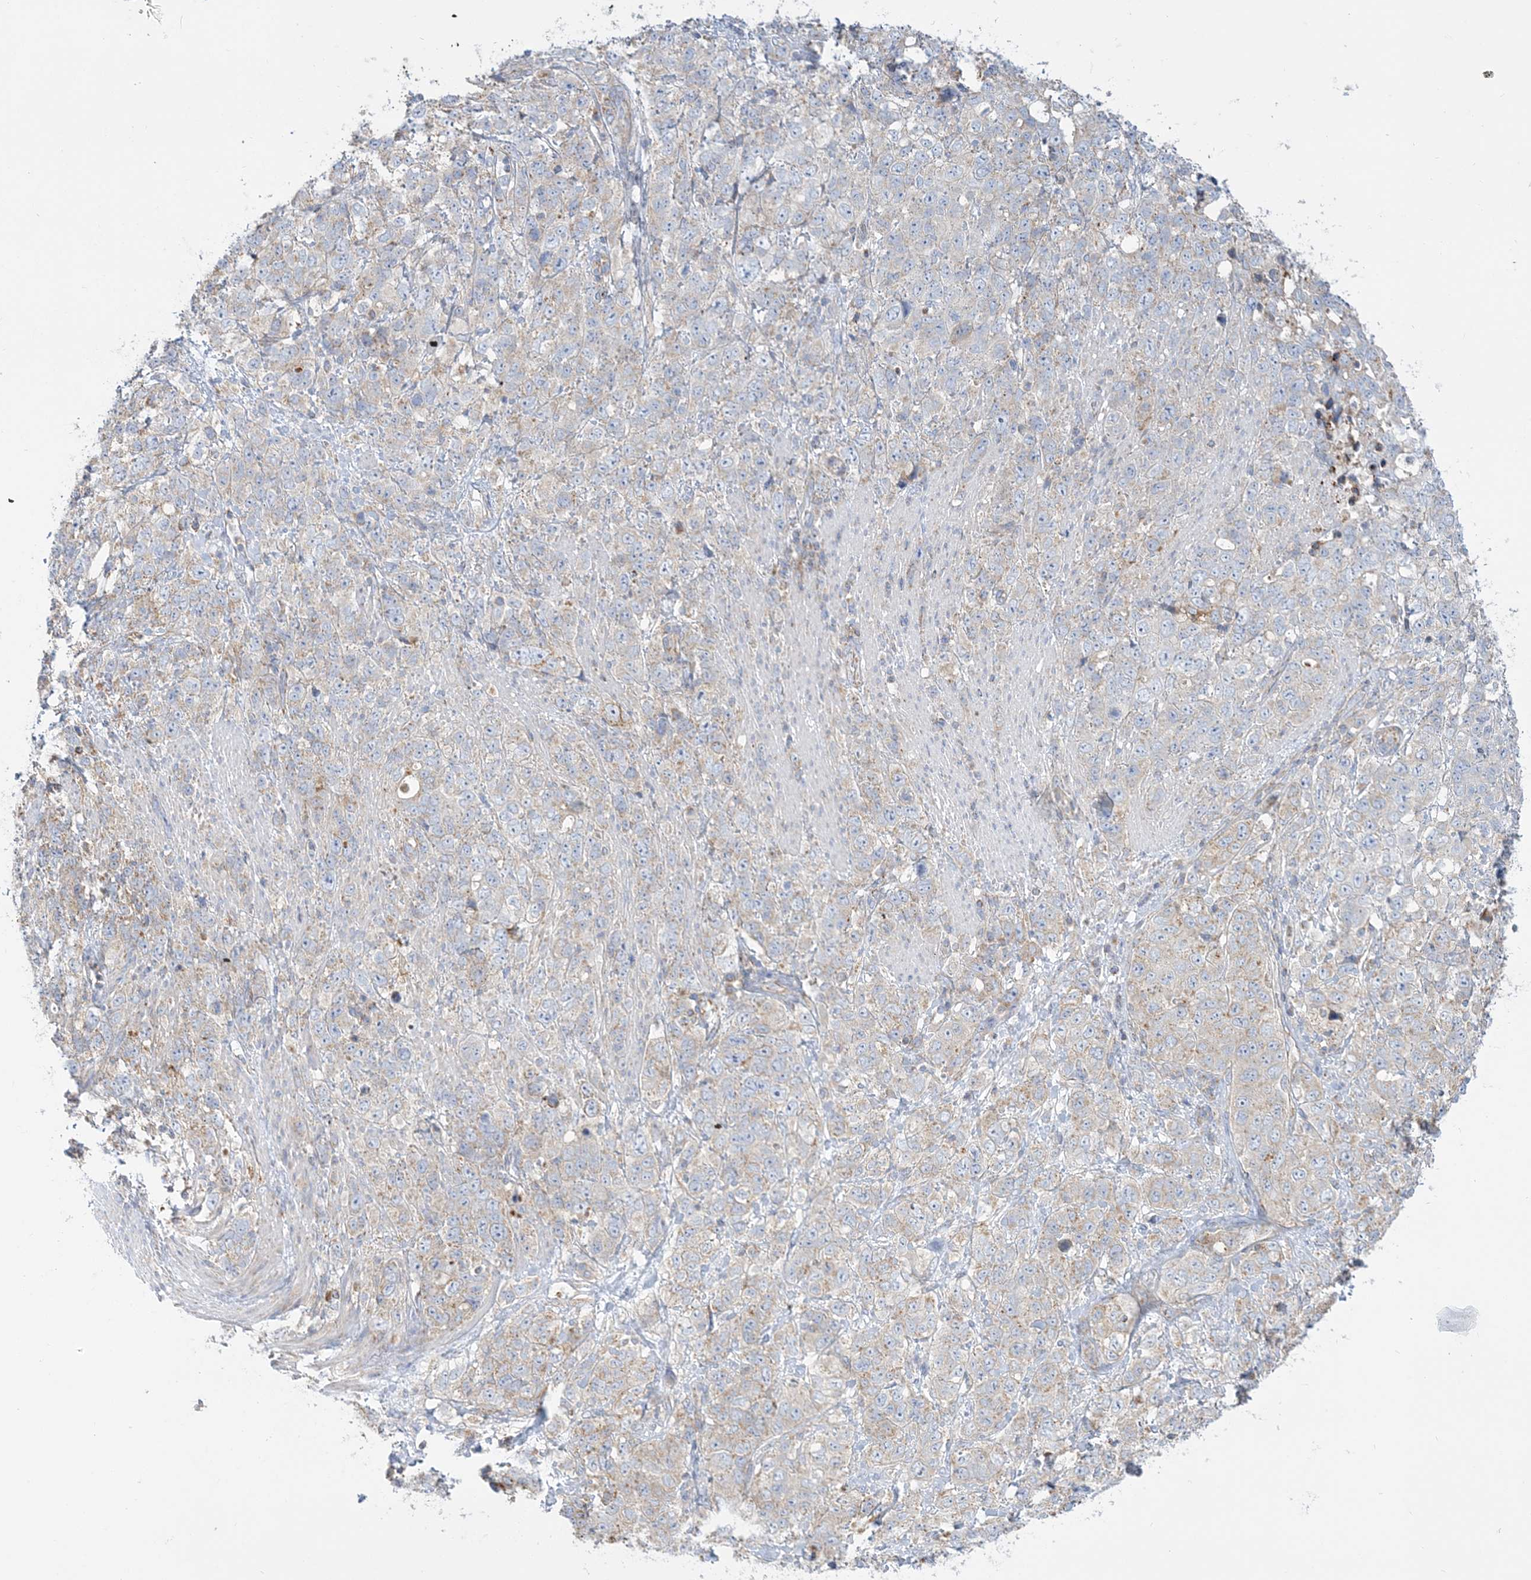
{"staining": {"intensity": "weak", "quantity": "<25%", "location": "cytoplasmic/membranous"}, "tissue": "stomach cancer", "cell_type": "Tumor cells", "image_type": "cancer", "snomed": [{"axis": "morphology", "description": "Adenocarcinoma, NOS"}, {"axis": "topography", "description": "Stomach"}], "caption": "Human stomach cancer stained for a protein using immunohistochemistry shows no expression in tumor cells.", "gene": "TBC1D14", "patient": {"sex": "male", "age": 48}}